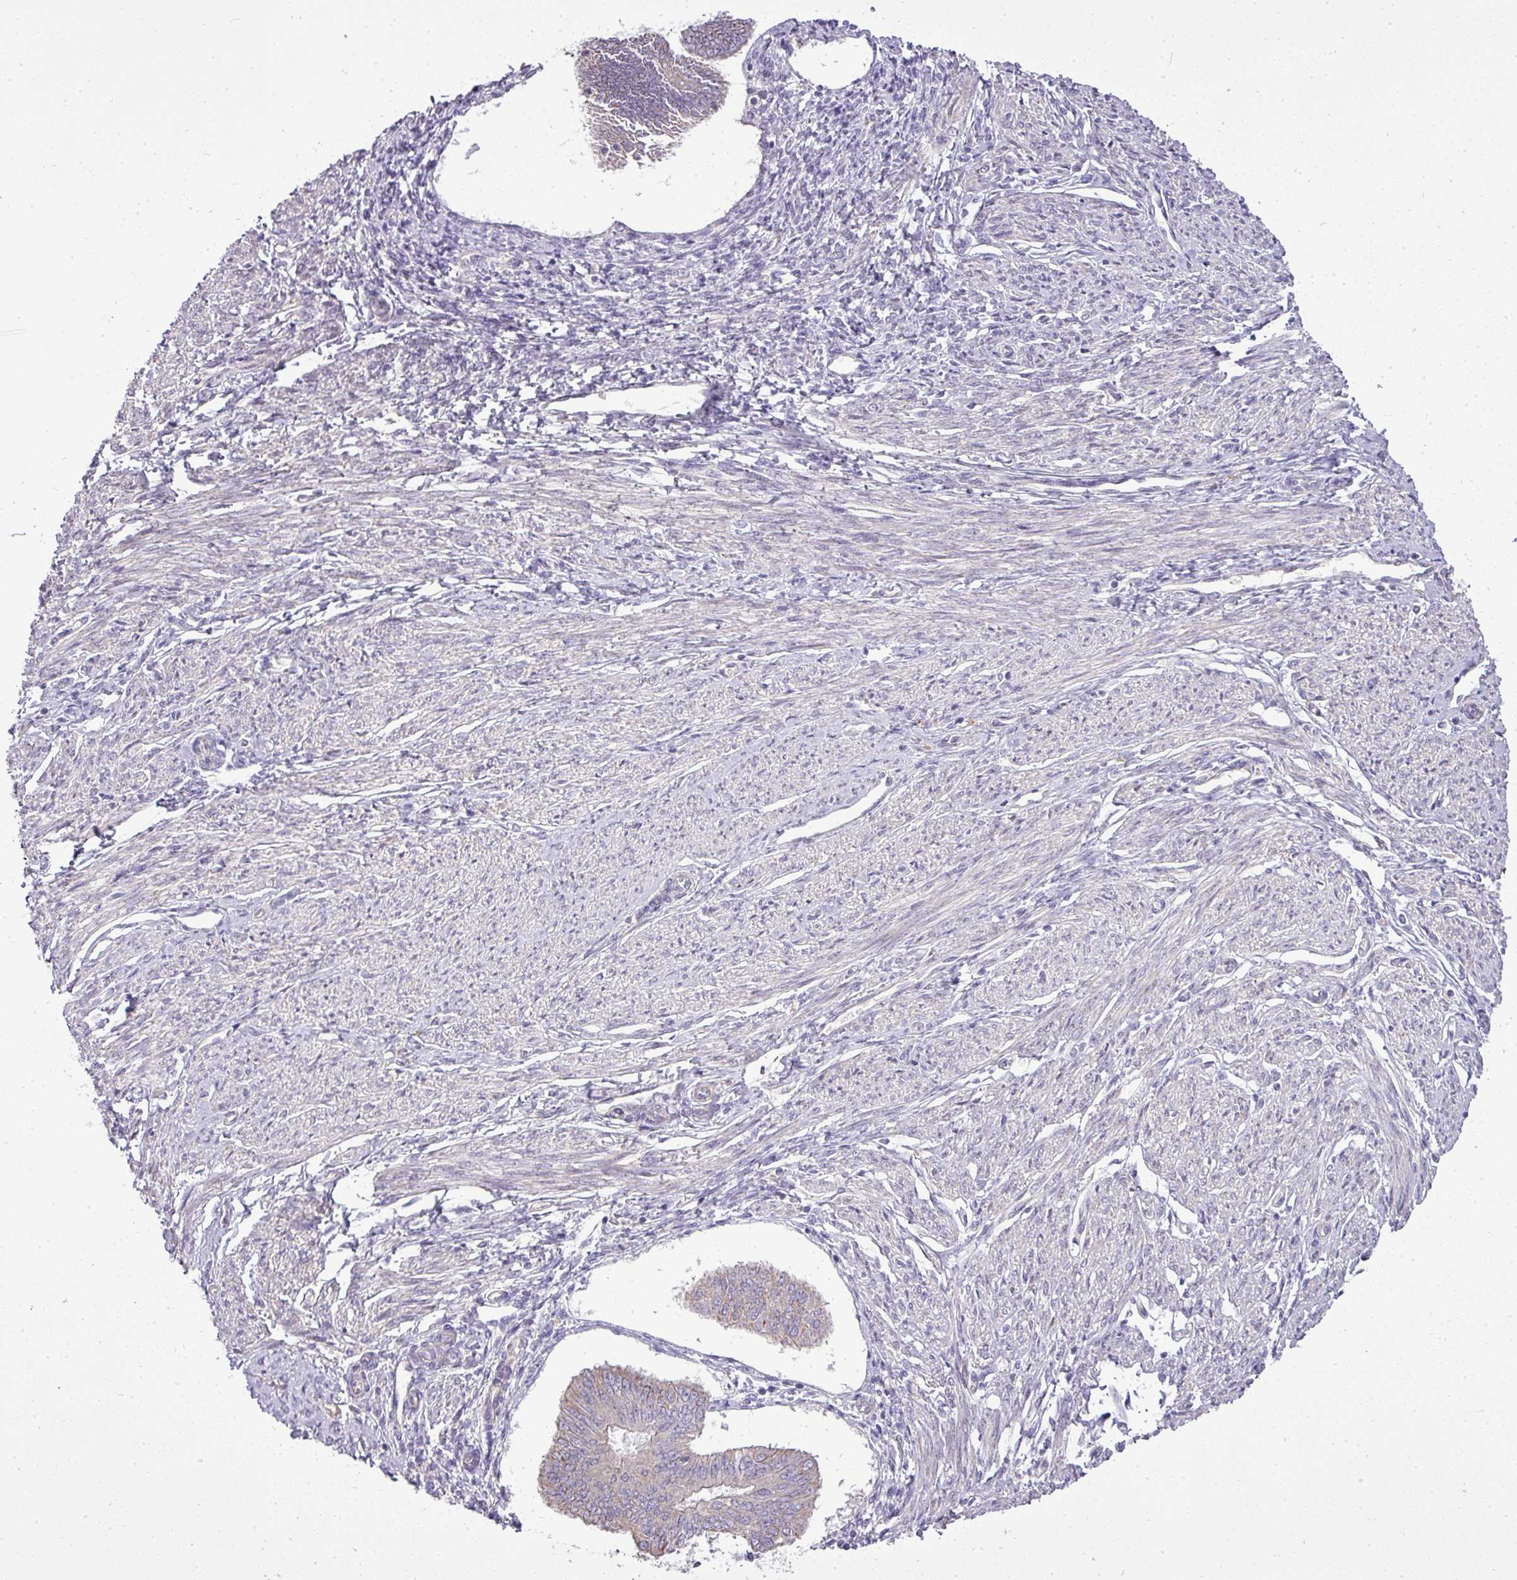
{"staining": {"intensity": "negative", "quantity": "none", "location": "none"}, "tissue": "endometrial cancer", "cell_type": "Tumor cells", "image_type": "cancer", "snomed": [{"axis": "morphology", "description": "Adenocarcinoma, NOS"}, {"axis": "topography", "description": "Endometrium"}], "caption": "This micrograph is of endometrial adenocarcinoma stained with immunohistochemistry (IHC) to label a protein in brown with the nuclei are counter-stained blue. There is no expression in tumor cells.", "gene": "PDRG1", "patient": {"sex": "female", "age": 58}}